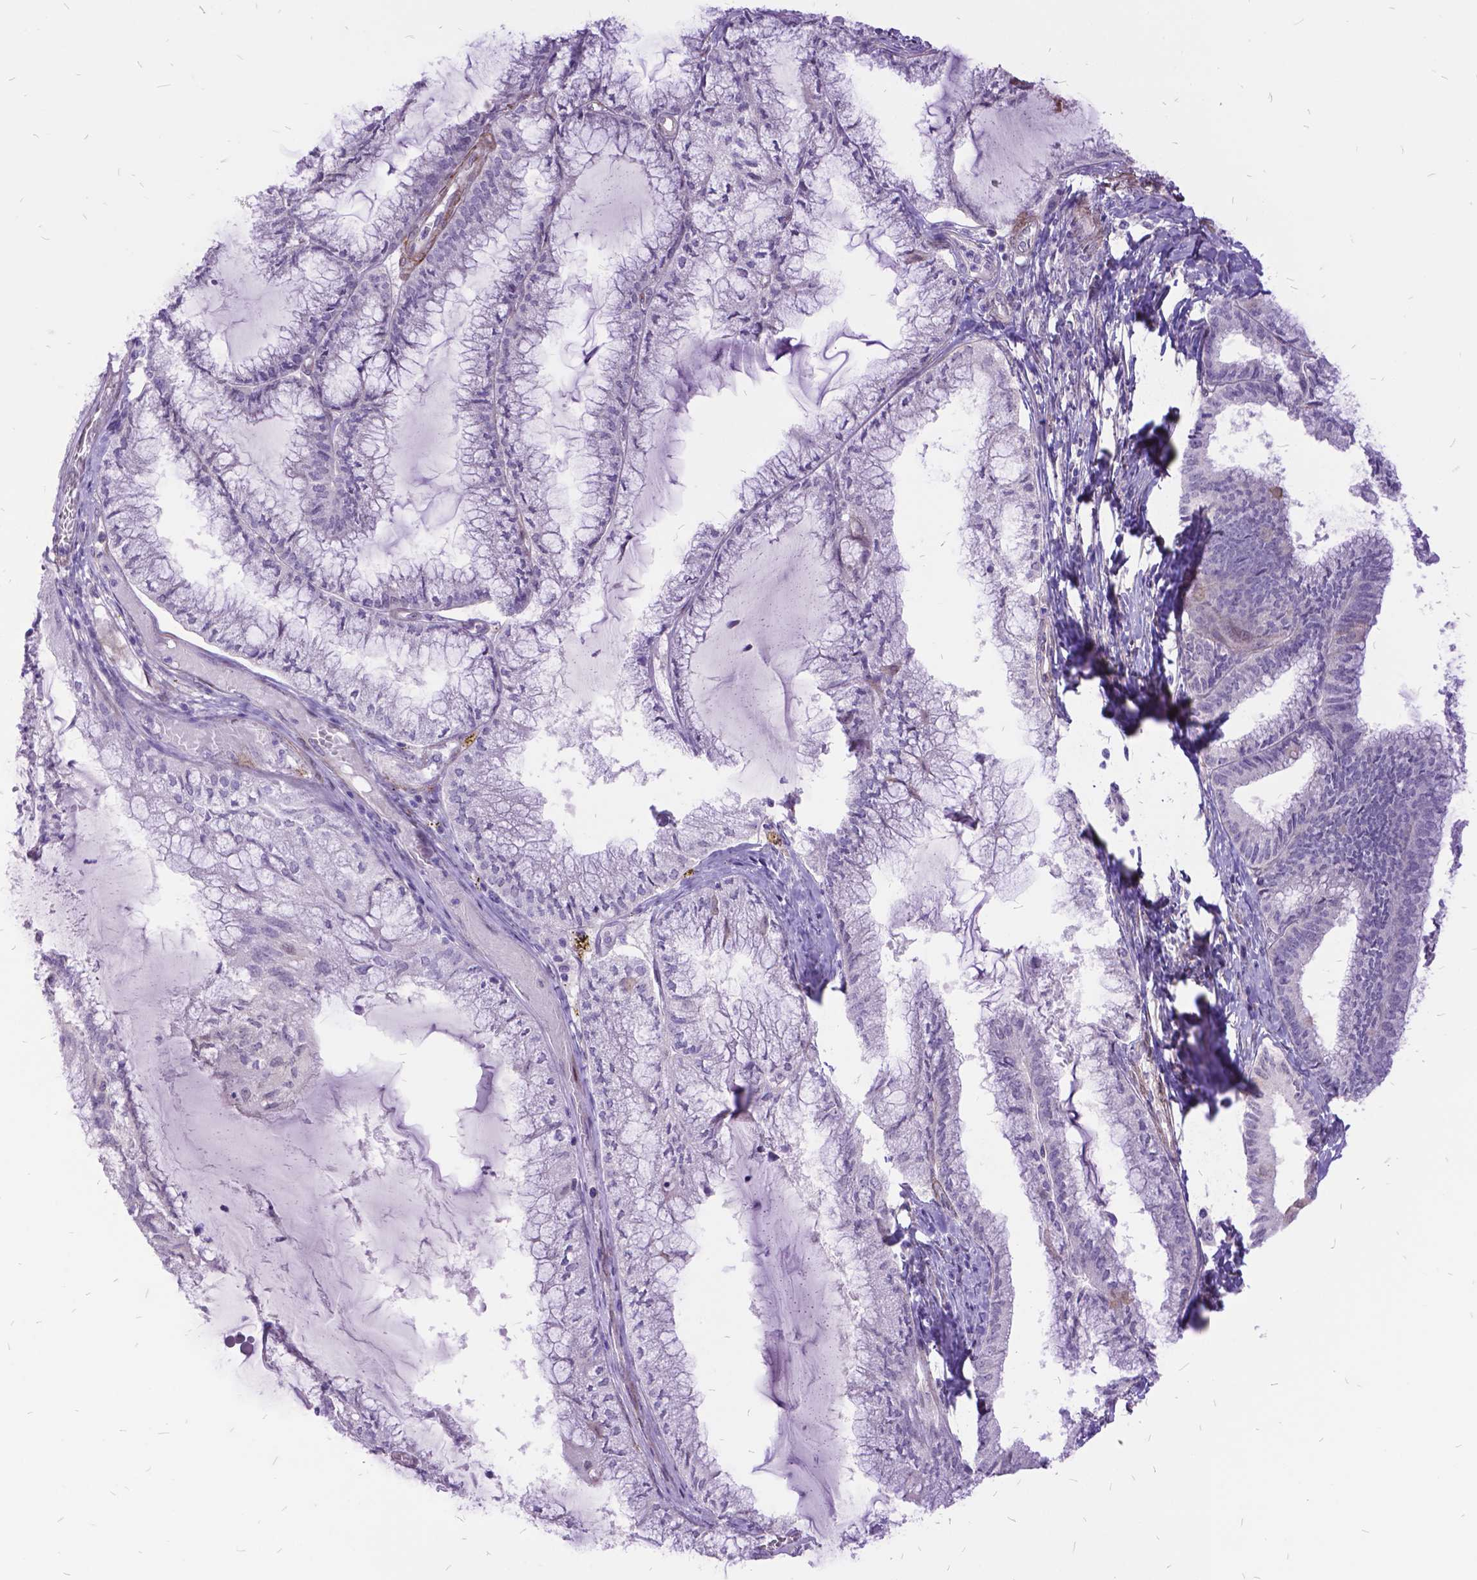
{"staining": {"intensity": "negative", "quantity": "none", "location": "none"}, "tissue": "endometrial cancer", "cell_type": "Tumor cells", "image_type": "cancer", "snomed": [{"axis": "morphology", "description": "Carcinoma, NOS"}, {"axis": "topography", "description": "Endometrium"}], "caption": "Tumor cells show no significant protein expression in endometrial cancer.", "gene": "GRB7", "patient": {"sex": "female", "age": 62}}